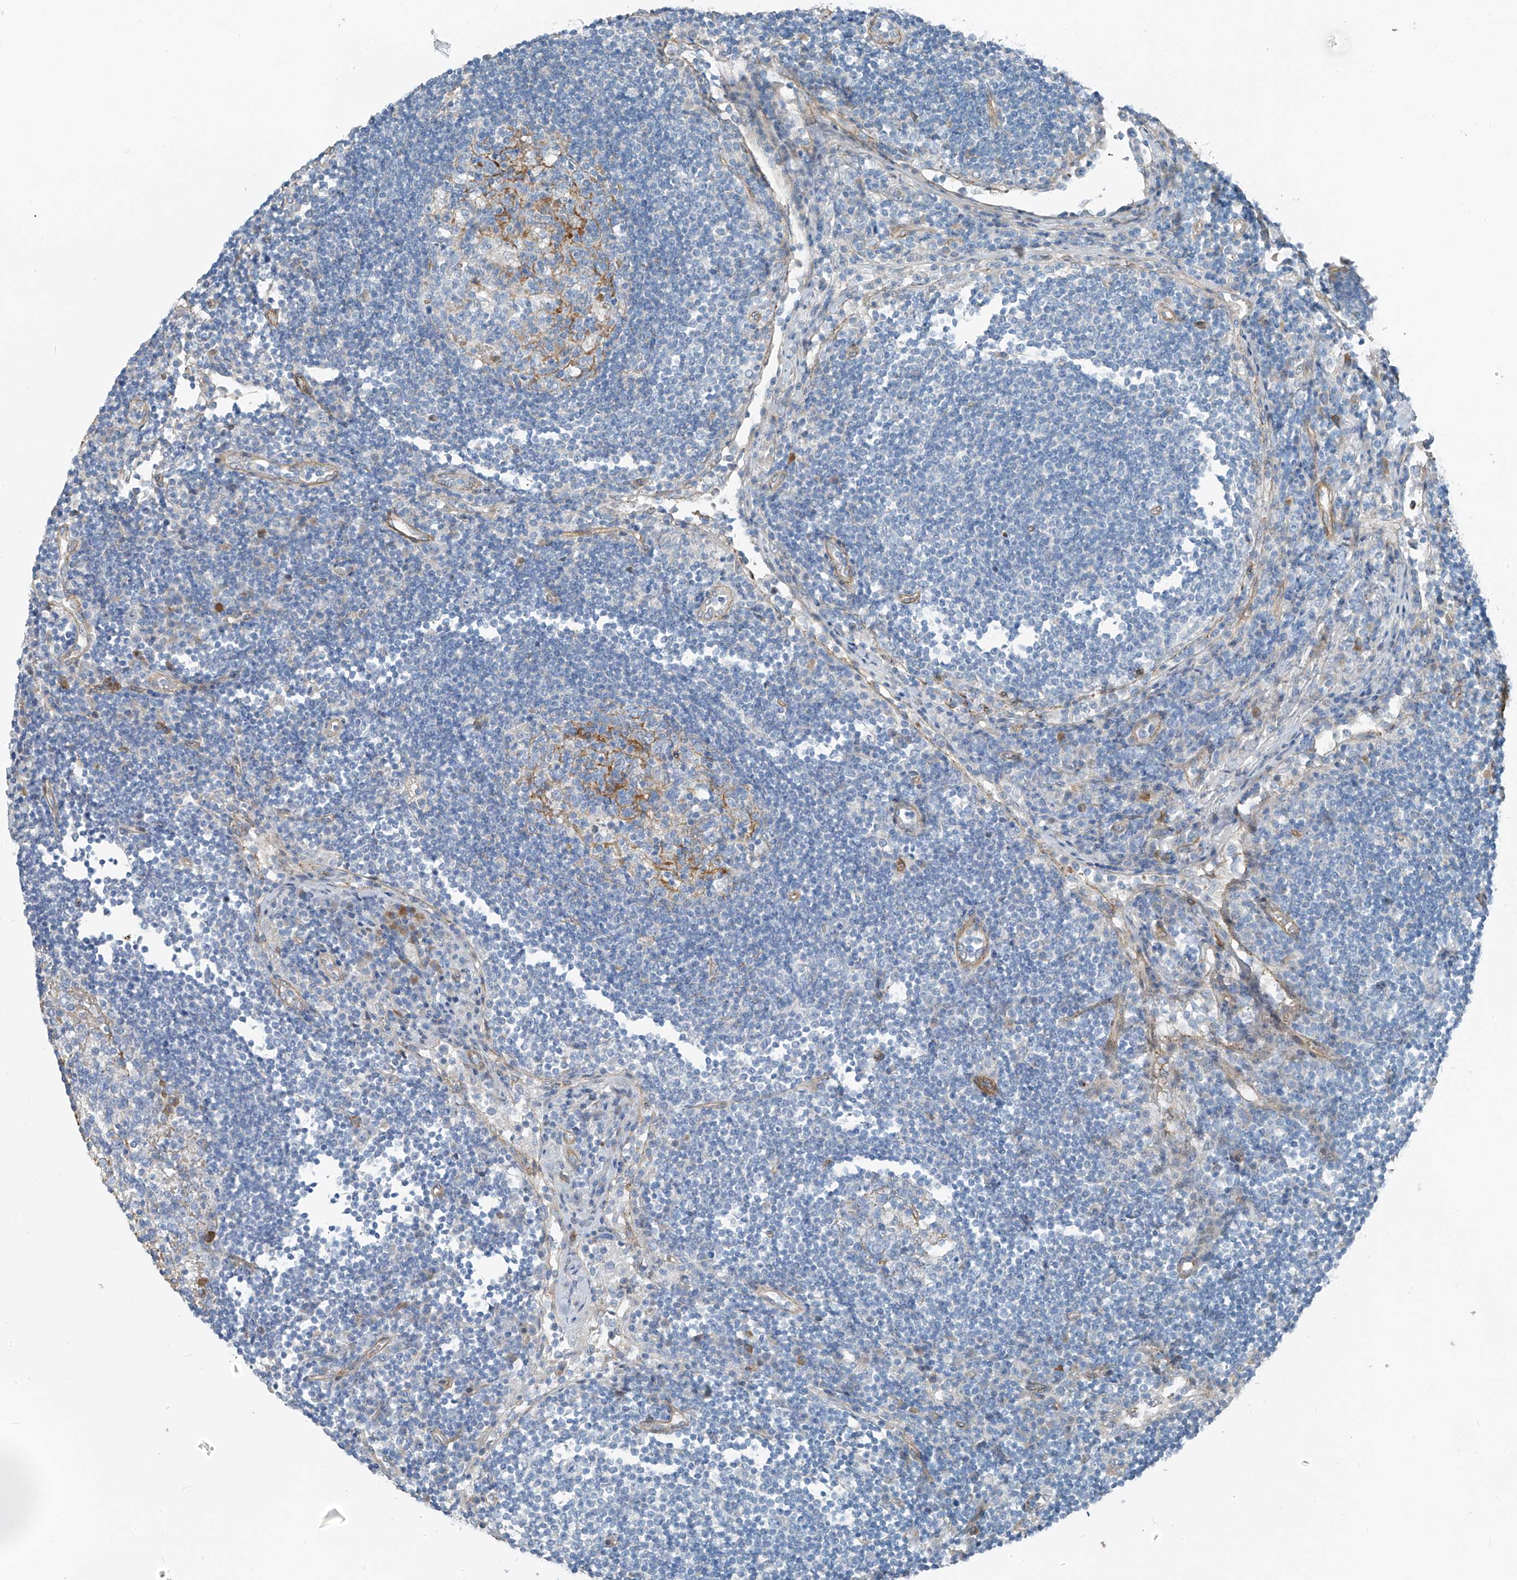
{"staining": {"intensity": "negative", "quantity": "none", "location": "none"}, "tissue": "lymph node", "cell_type": "Germinal center cells", "image_type": "normal", "snomed": [{"axis": "morphology", "description": "Normal tissue, NOS"}, {"axis": "topography", "description": "Lymph node"}], "caption": "The image exhibits no significant expression in germinal center cells of lymph node.", "gene": "TNS2", "patient": {"sex": "female", "age": 53}}